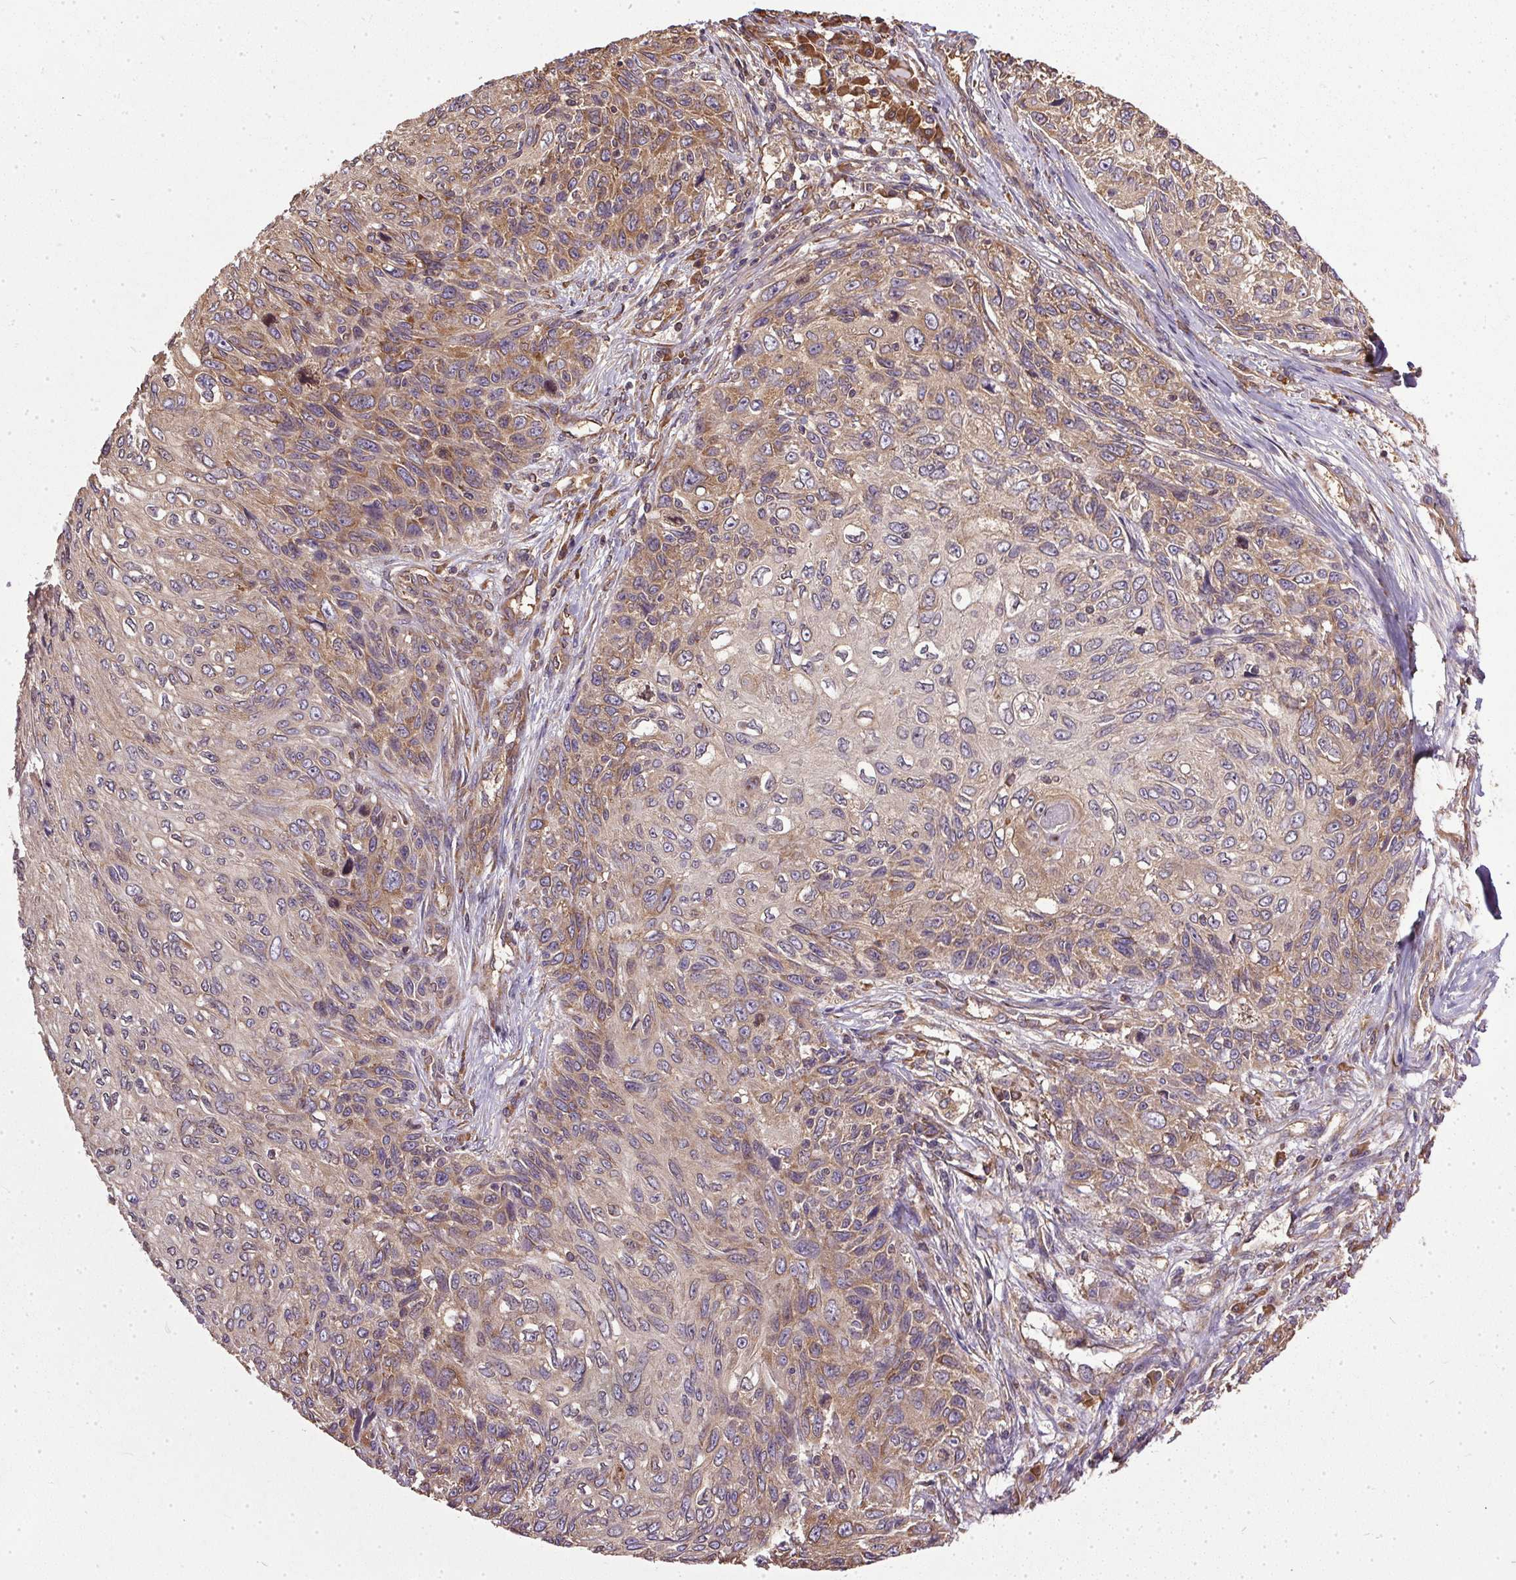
{"staining": {"intensity": "moderate", "quantity": "25%-75%", "location": "cytoplasmic/membranous"}, "tissue": "skin cancer", "cell_type": "Tumor cells", "image_type": "cancer", "snomed": [{"axis": "morphology", "description": "Squamous cell carcinoma, NOS"}, {"axis": "topography", "description": "Skin"}], "caption": "Squamous cell carcinoma (skin) was stained to show a protein in brown. There is medium levels of moderate cytoplasmic/membranous positivity in about 25%-75% of tumor cells.", "gene": "EIF2S1", "patient": {"sex": "male", "age": 92}}